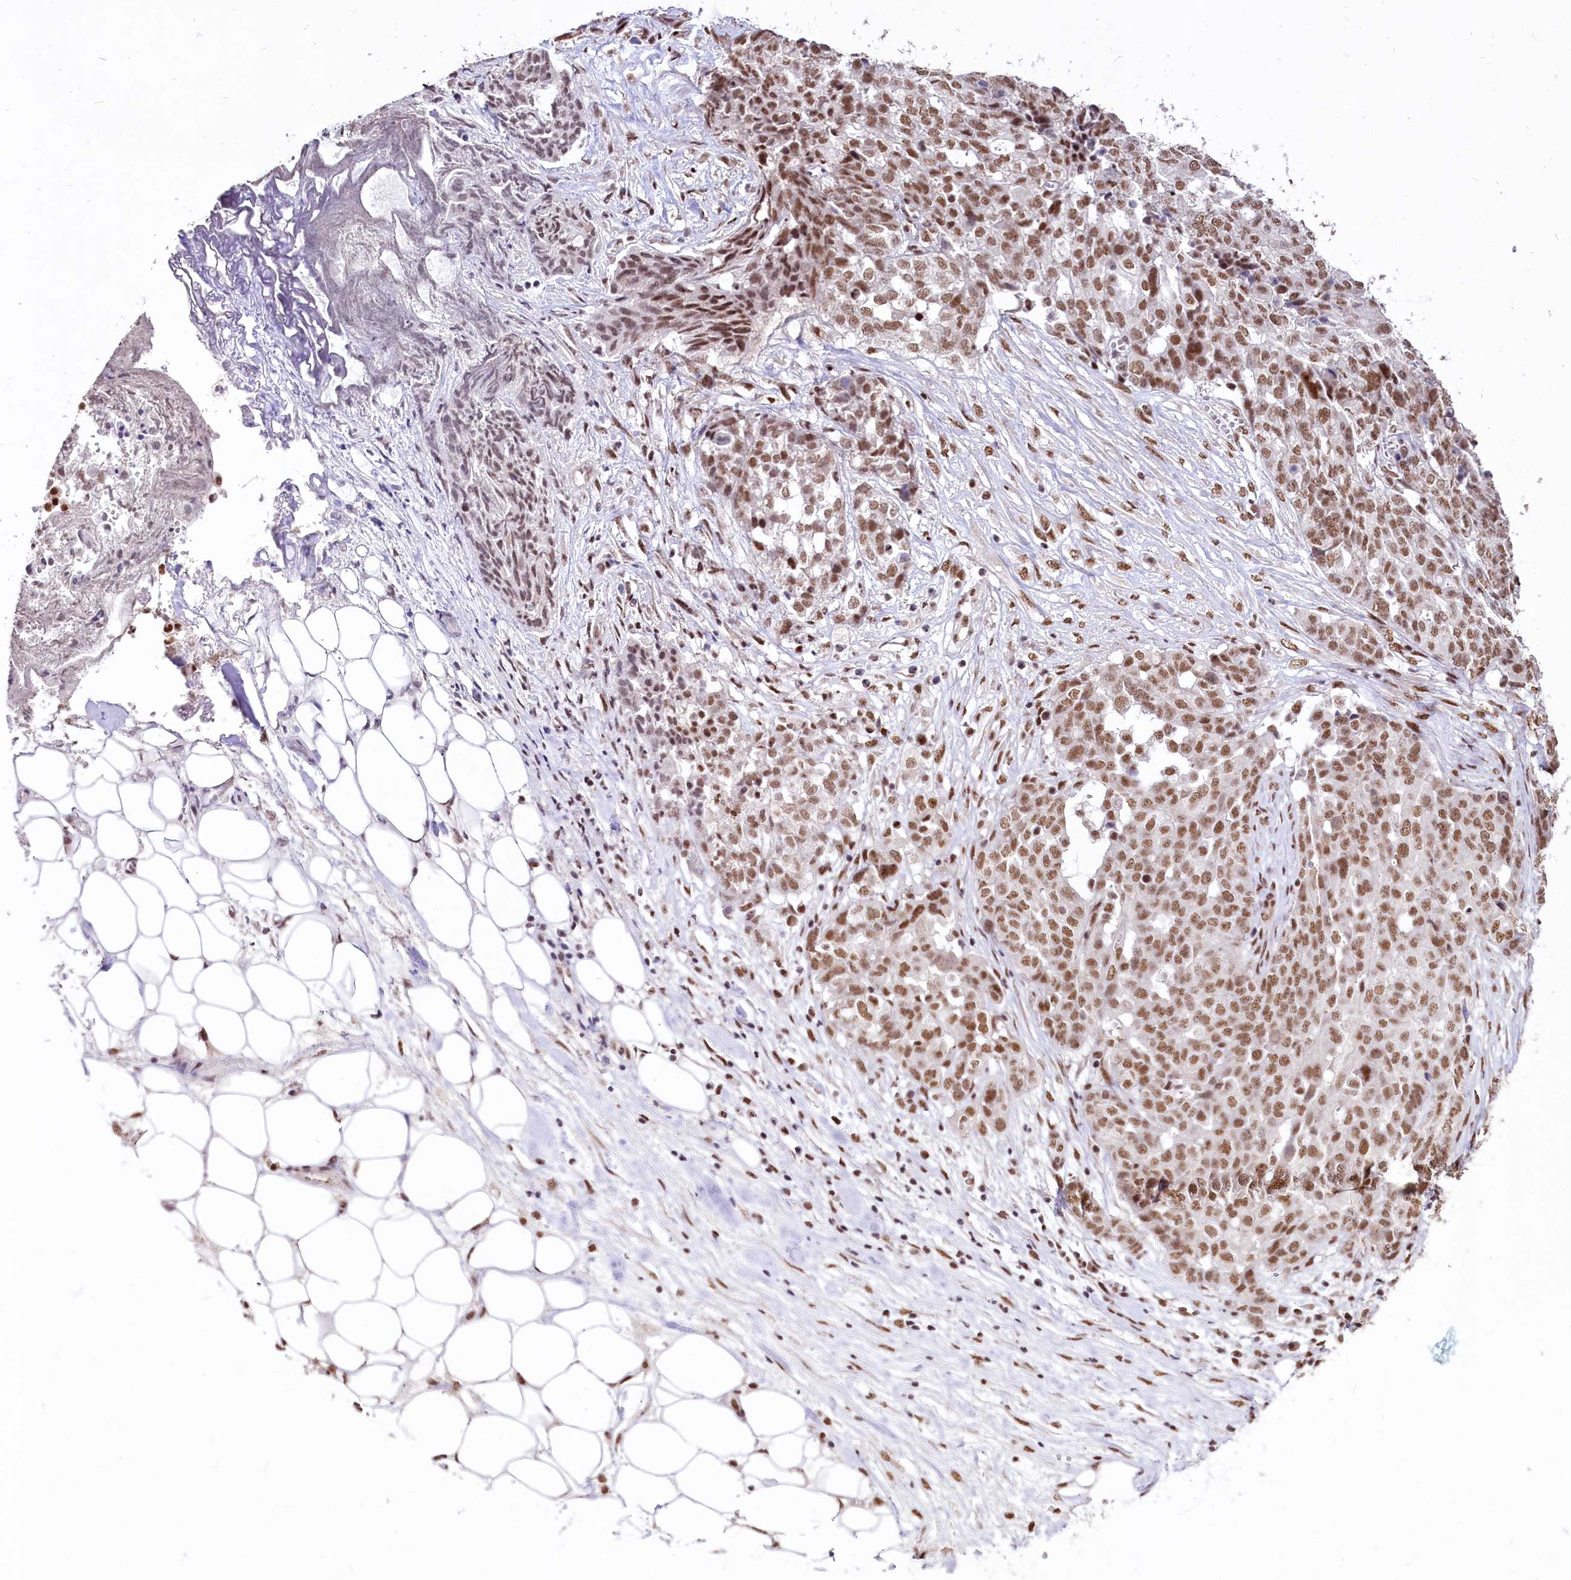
{"staining": {"intensity": "moderate", "quantity": ">75%", "location": "nuclear"}, "tissue": "ovarian cancer", "cell_type": "Tumor cells", "image_type": "cancer", "snomed": [{"axis": "morphology", "description": "Cystadenocarcinoma, serous, NOS"}, {"axis": "topography", "description": "Soft tissue"}, {"axis": "topography", "description": "Ovary"}], "caption": "A micrograph of human ovarian serous cystadenocarcinoma stained for a protein reveals moderate nuclear brown staining in tumor cells.", "gene": "HIRA", "patient": {"sex": "female", "age": 57}}